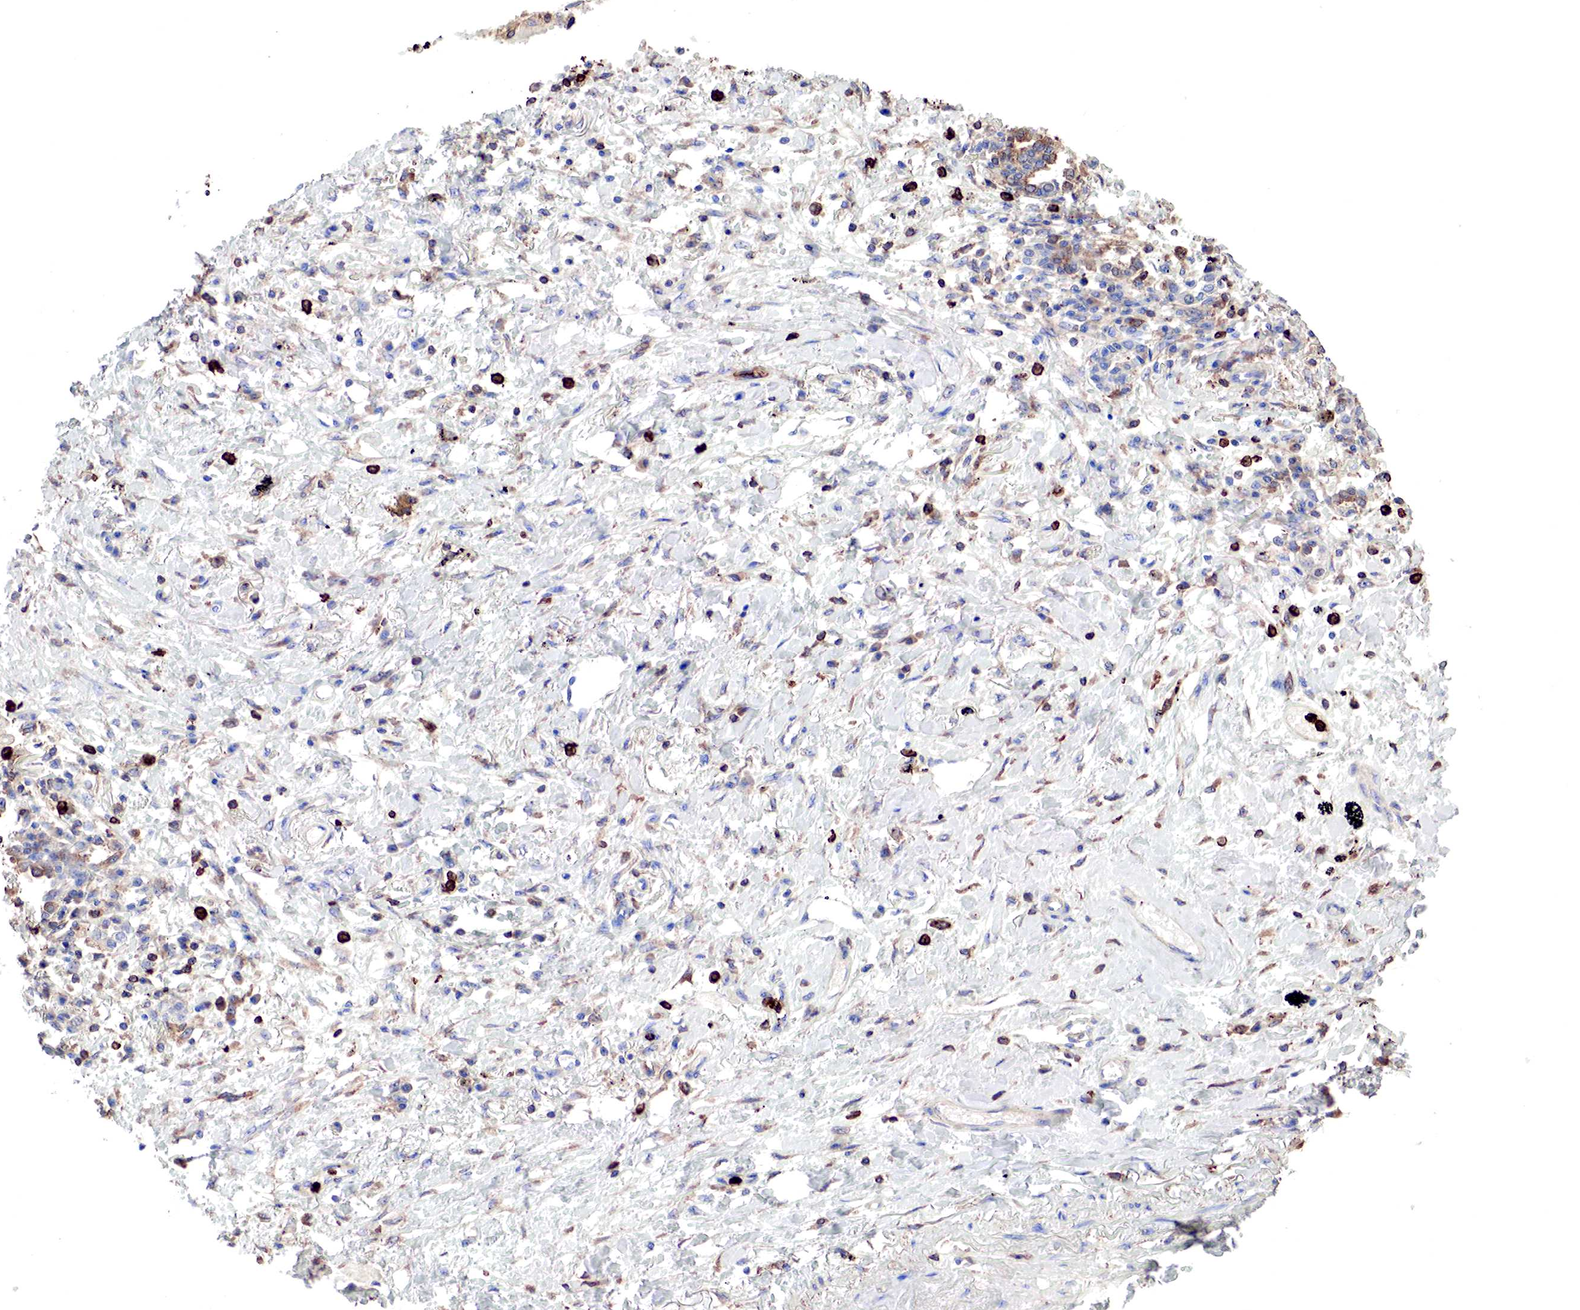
{"staining": {"intensity": "weak", "quantity": "<25%", "location": "cytoplasmic/membranous"}, "tissue": "lung cancer", "cell_type": "Tumor cells", "image_type": "cancer", "snomed": [{"axis": "morphology", "description": "Adenocarcinoma, NOS"}, {"axis": "topography", "description": "Lung"}], "caption": "Lung adenocarcinoma stained for a protein using IHC demonstrates no expression tumor cells.", "gene": "G6PD", "patient": {"sex": "male", "age": 60}}